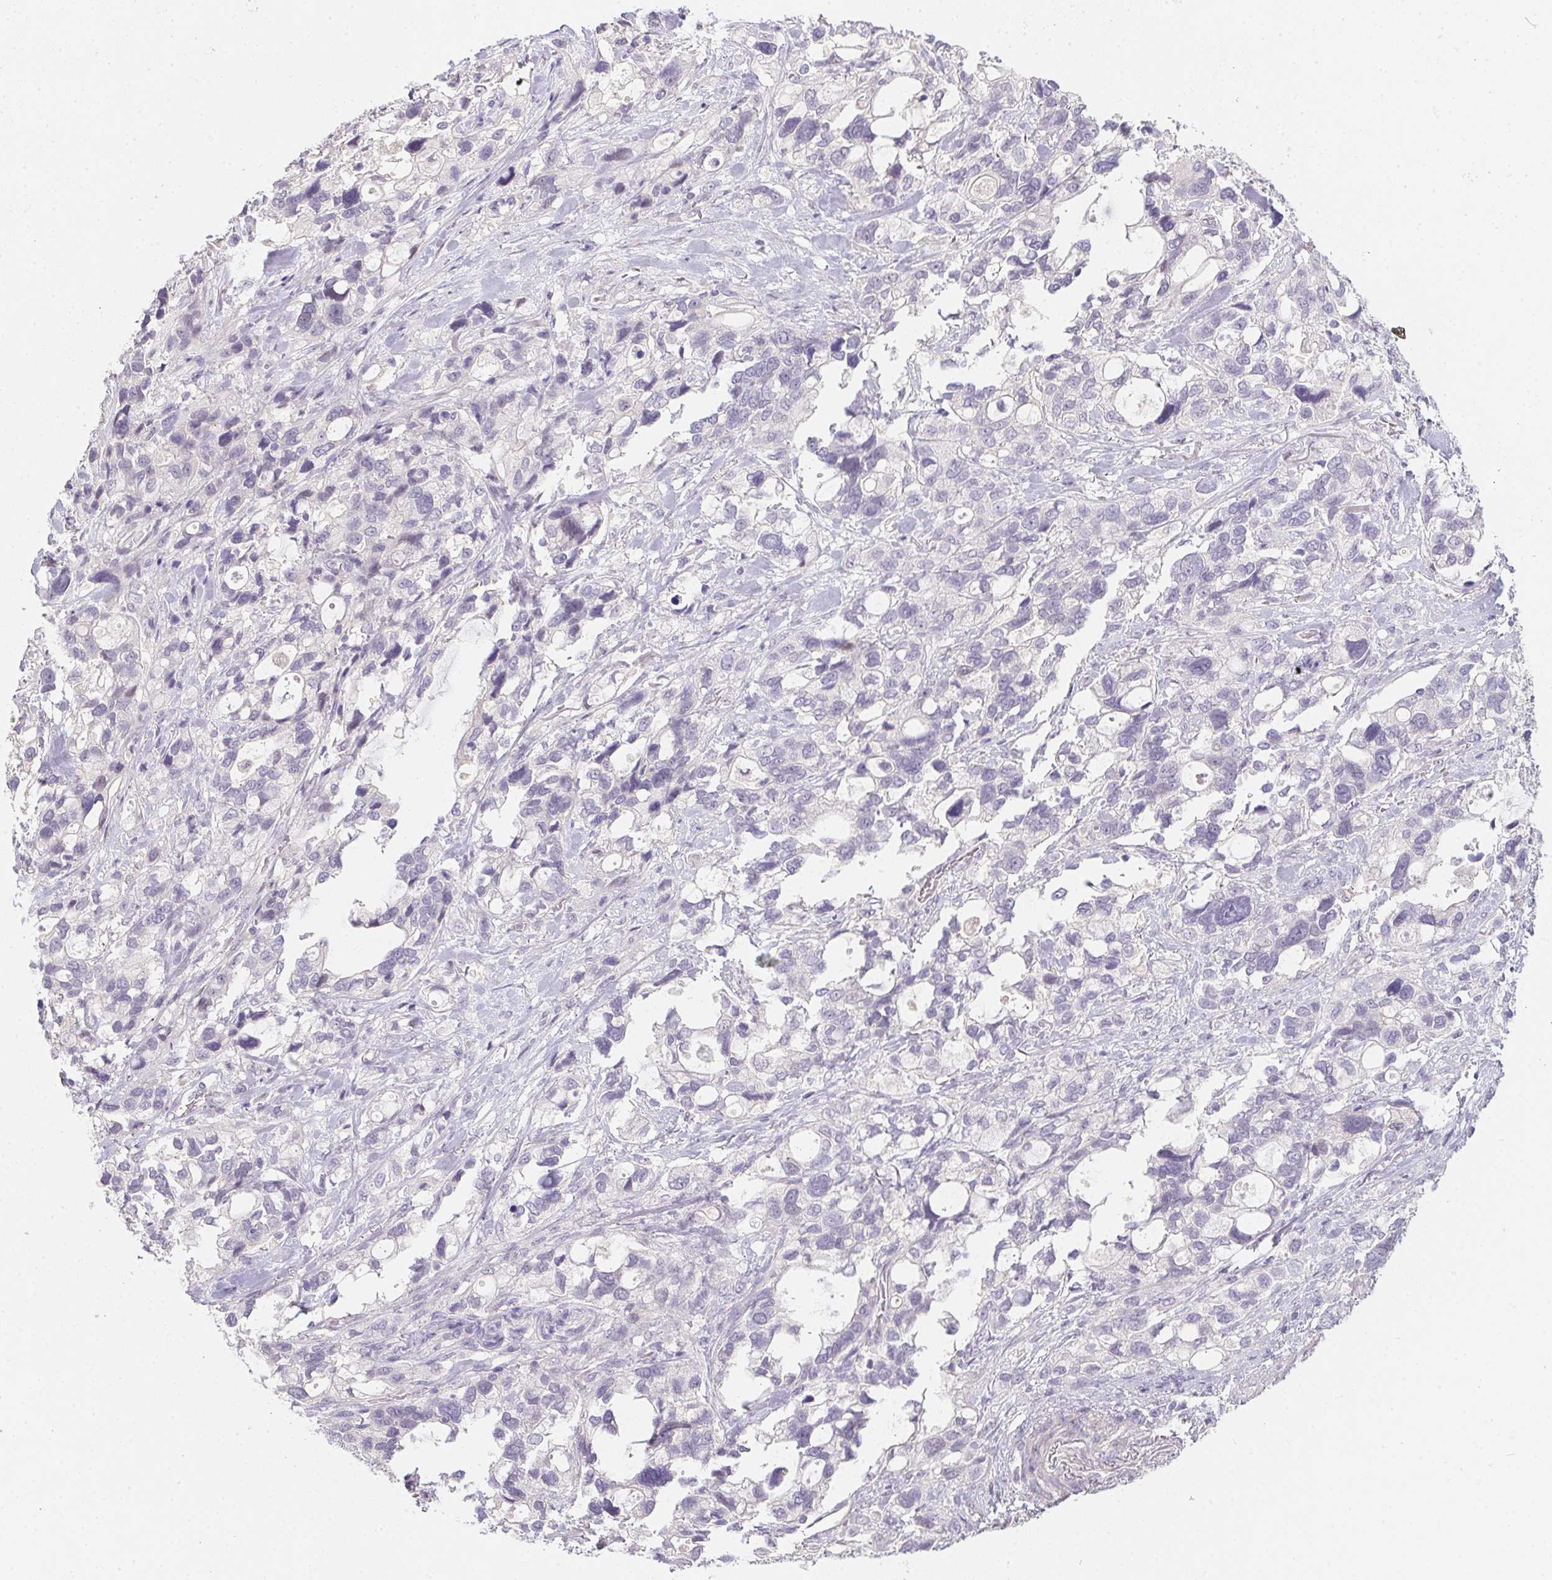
{"staining": {"intensity": "negative", "quantity": "none", "location": "none"}, "tissue": "stomach cancer", "cell_type": "Tumor cells", "image_type": "cancer", "snomed": [{"axis": "morphology", "description": "Adenocarcinoma, NOS"}, {"axis": "topography", "description": "Stomach, upper"}], "caption": "This photomicrograph is of stomach adenocarcinoma stained with IHC to label a protein in brown with the nuclei are counter-stained blue. There is no staining in tumor cells.", "gene": "ZBBX", "patient": {"sex": "female", "age": 81}}